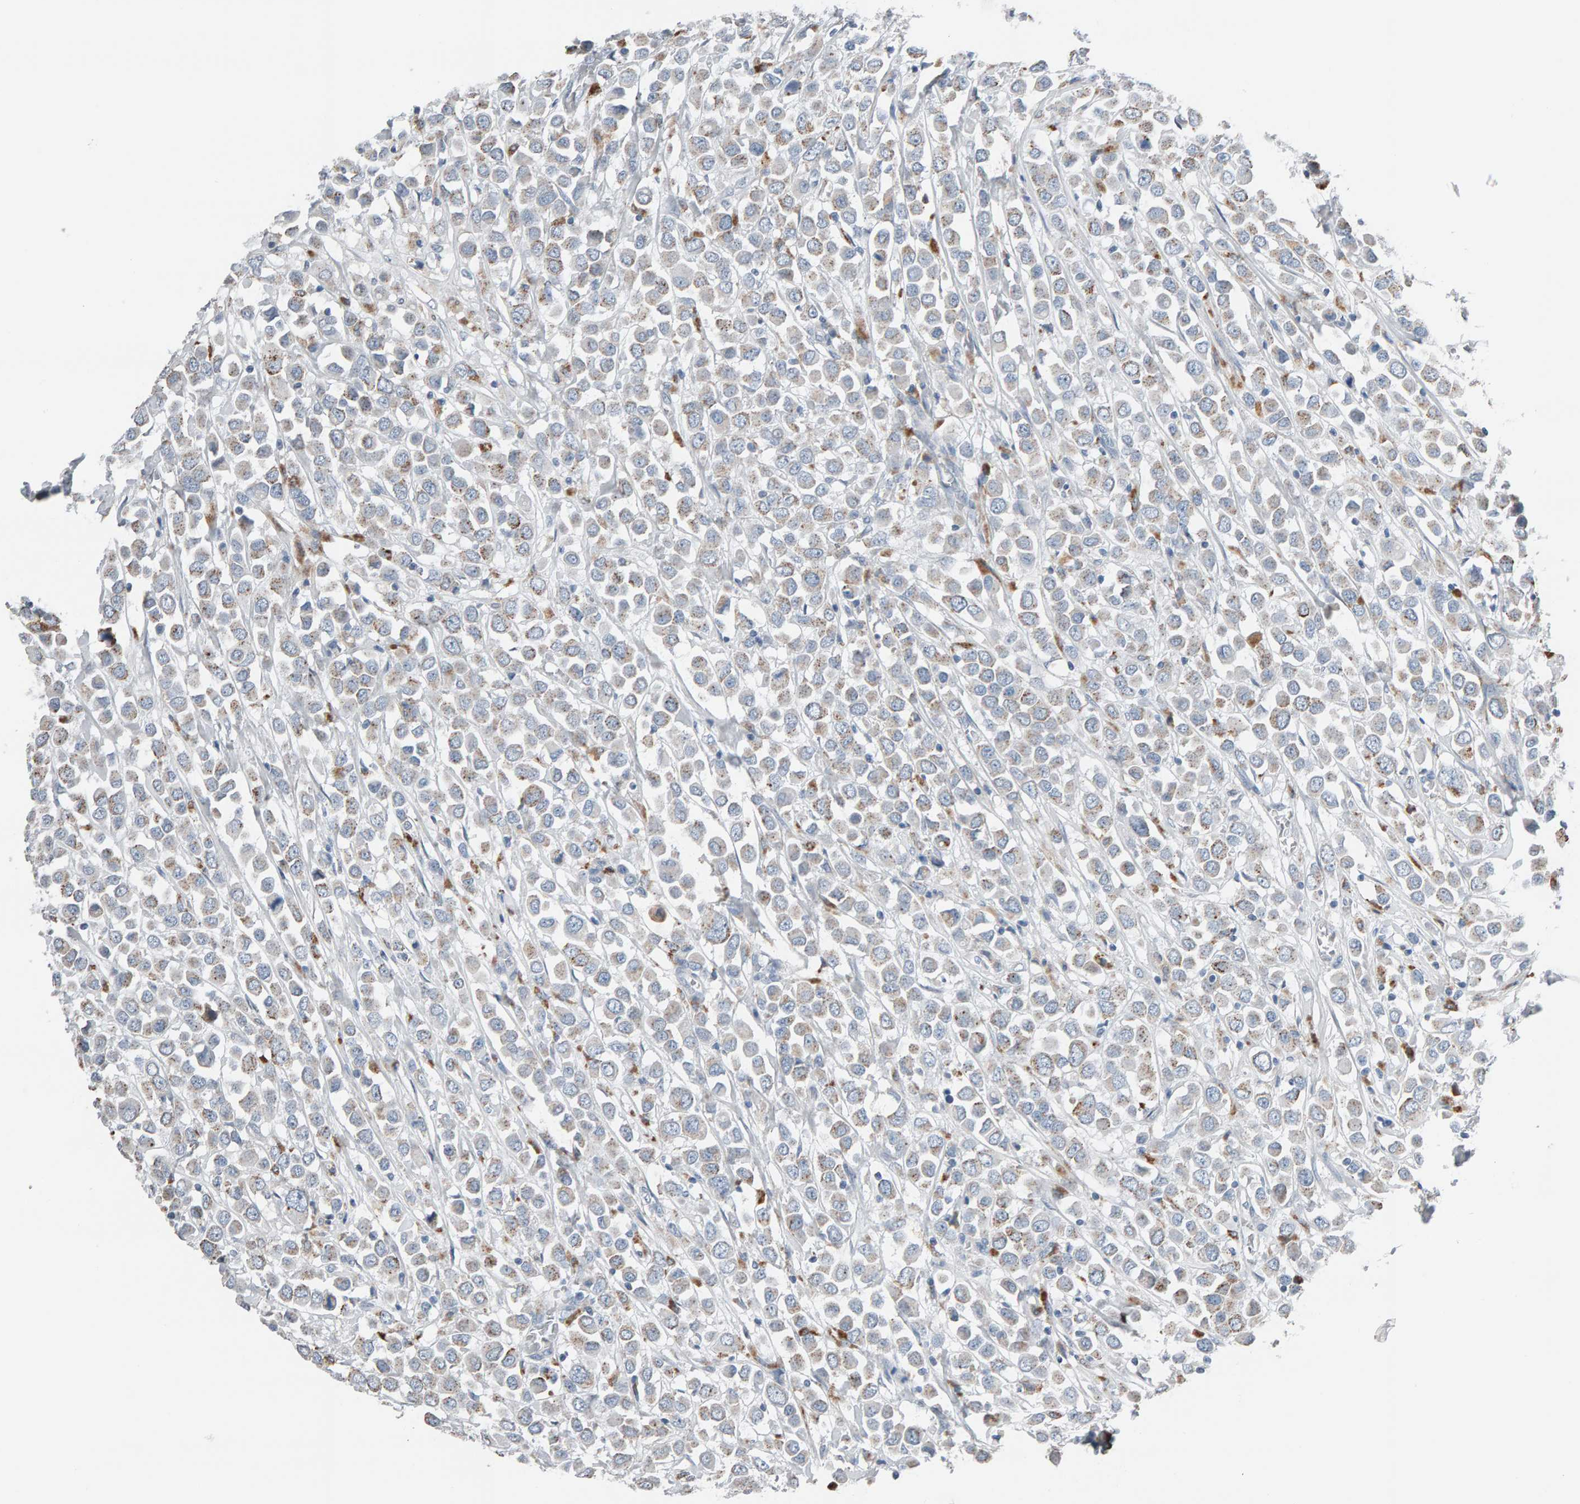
{"staining": {"intensity": "weak", "quantity": "<25%", "location": "cytoplasmic/membranous"}, "tissue": "breast cancer", "cell_type": "Tumor cells", "image_type": "cancer", "snomed": [{"axis": "morphology", "description": "Duct carcinoma"}, {"axis": "topography", "description": "Breast"}], "caption": "A histopathology image of breast invasive ductal carcinoma stained for a protein displays no brown staining in tumor cells. (DAB (3,3'-diaminobenzidine) immunohistochemistry (IHC), high magnification).", "gene": "IPPK", "patient": {"sex": "female", "age": 61}}